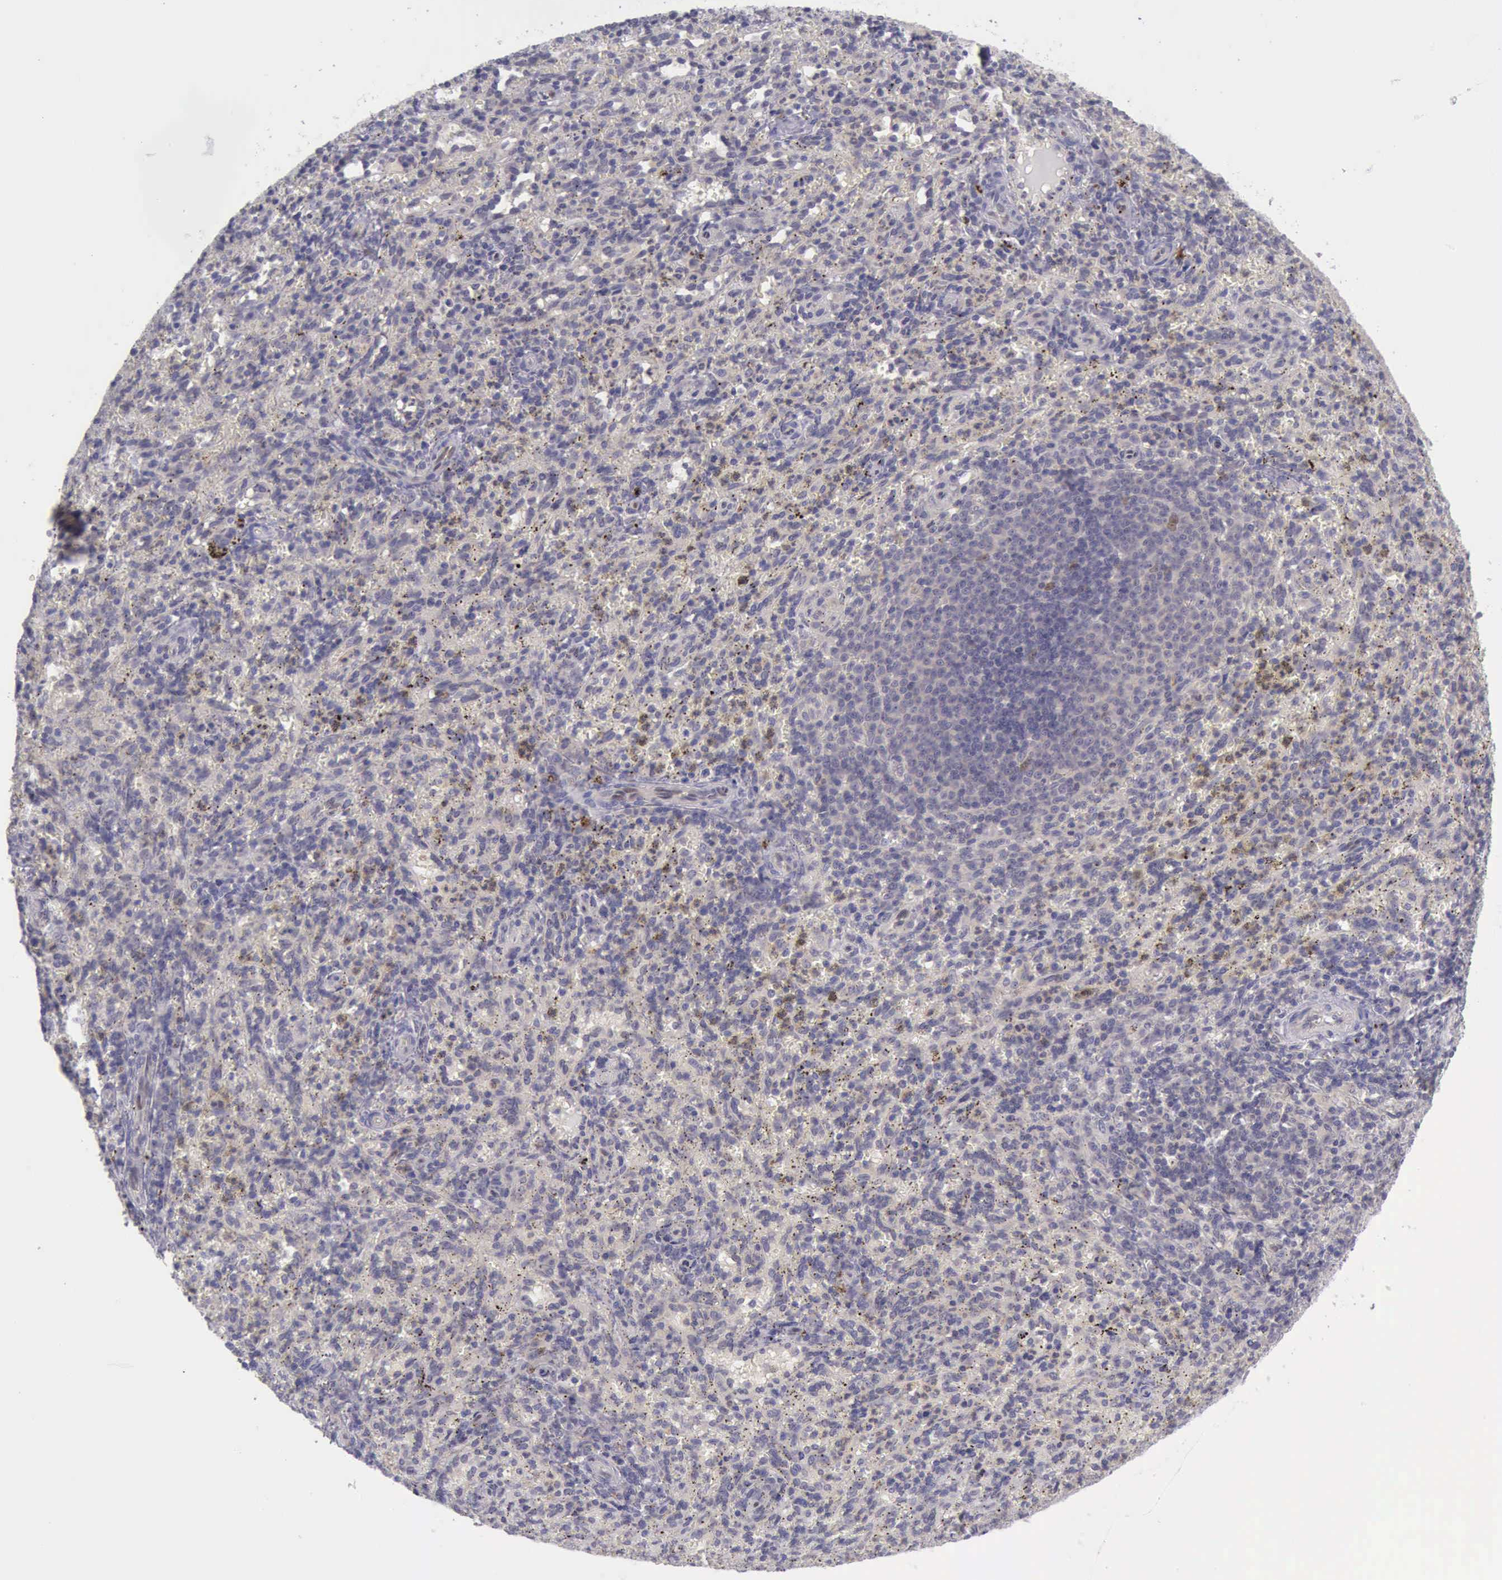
{"staining": {"intensity": "negative", "quantity": "none", "location": "none"}, "tissue": "spleen", "cell_type": "Cells in red pulp", "image_type": "normal", "snomed": [{"axis": "morphology", "description": "Normal tissue, NOS"}, {"axis": "topography", "description": "Spleen"}], "caption": "This is an IHC image of benign human spleen. There is no expression in cells in red pulp.", "gene": "ARNT2", "patient": {"sex": "female", "age": 10}}